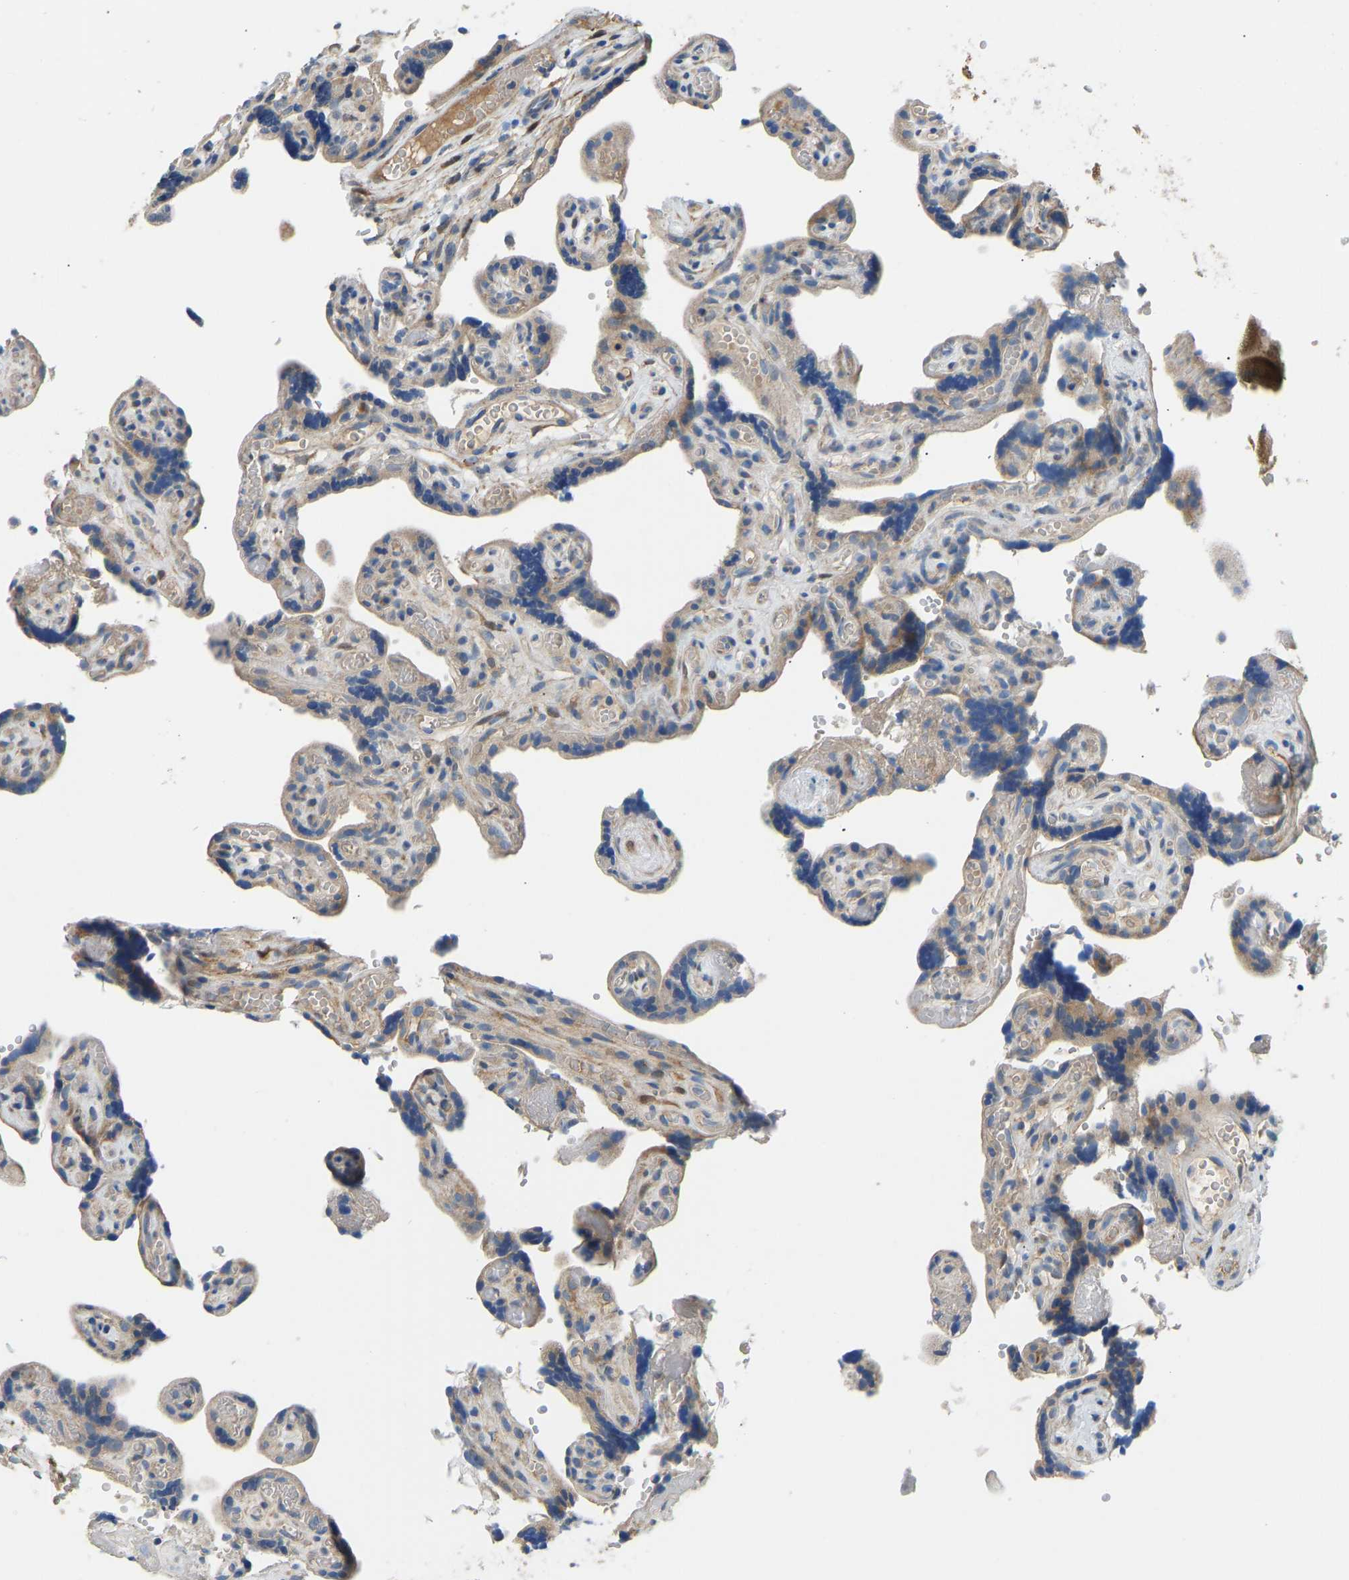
{"staining": {"intensity": "moderate", "quantity": ">75%", "location": "cytoplasmic/membranous"}, "tissue": "placenta", "cell_type": "Trophoblastic cells", "image_type": "normal", "snomed": [{"axis": "morphology", "description": "Normal tissue, NOS"}, {"axis": "topography", "description": "Placenta"}], "caption": "Protein expression analysis of benign placenta shows moderate cytoplasmic/membranous positivity in approximately >75% of trophoblastic cells. The staining was performed using DAB (3,3'-diaminobenzidine) to visualize the protein expression in brown, while the nuclei were stained in blue with hematoxylin (Magnification: 20x).", "gene": "RBP1", "patient": {"sex": "female", "age": 30}}